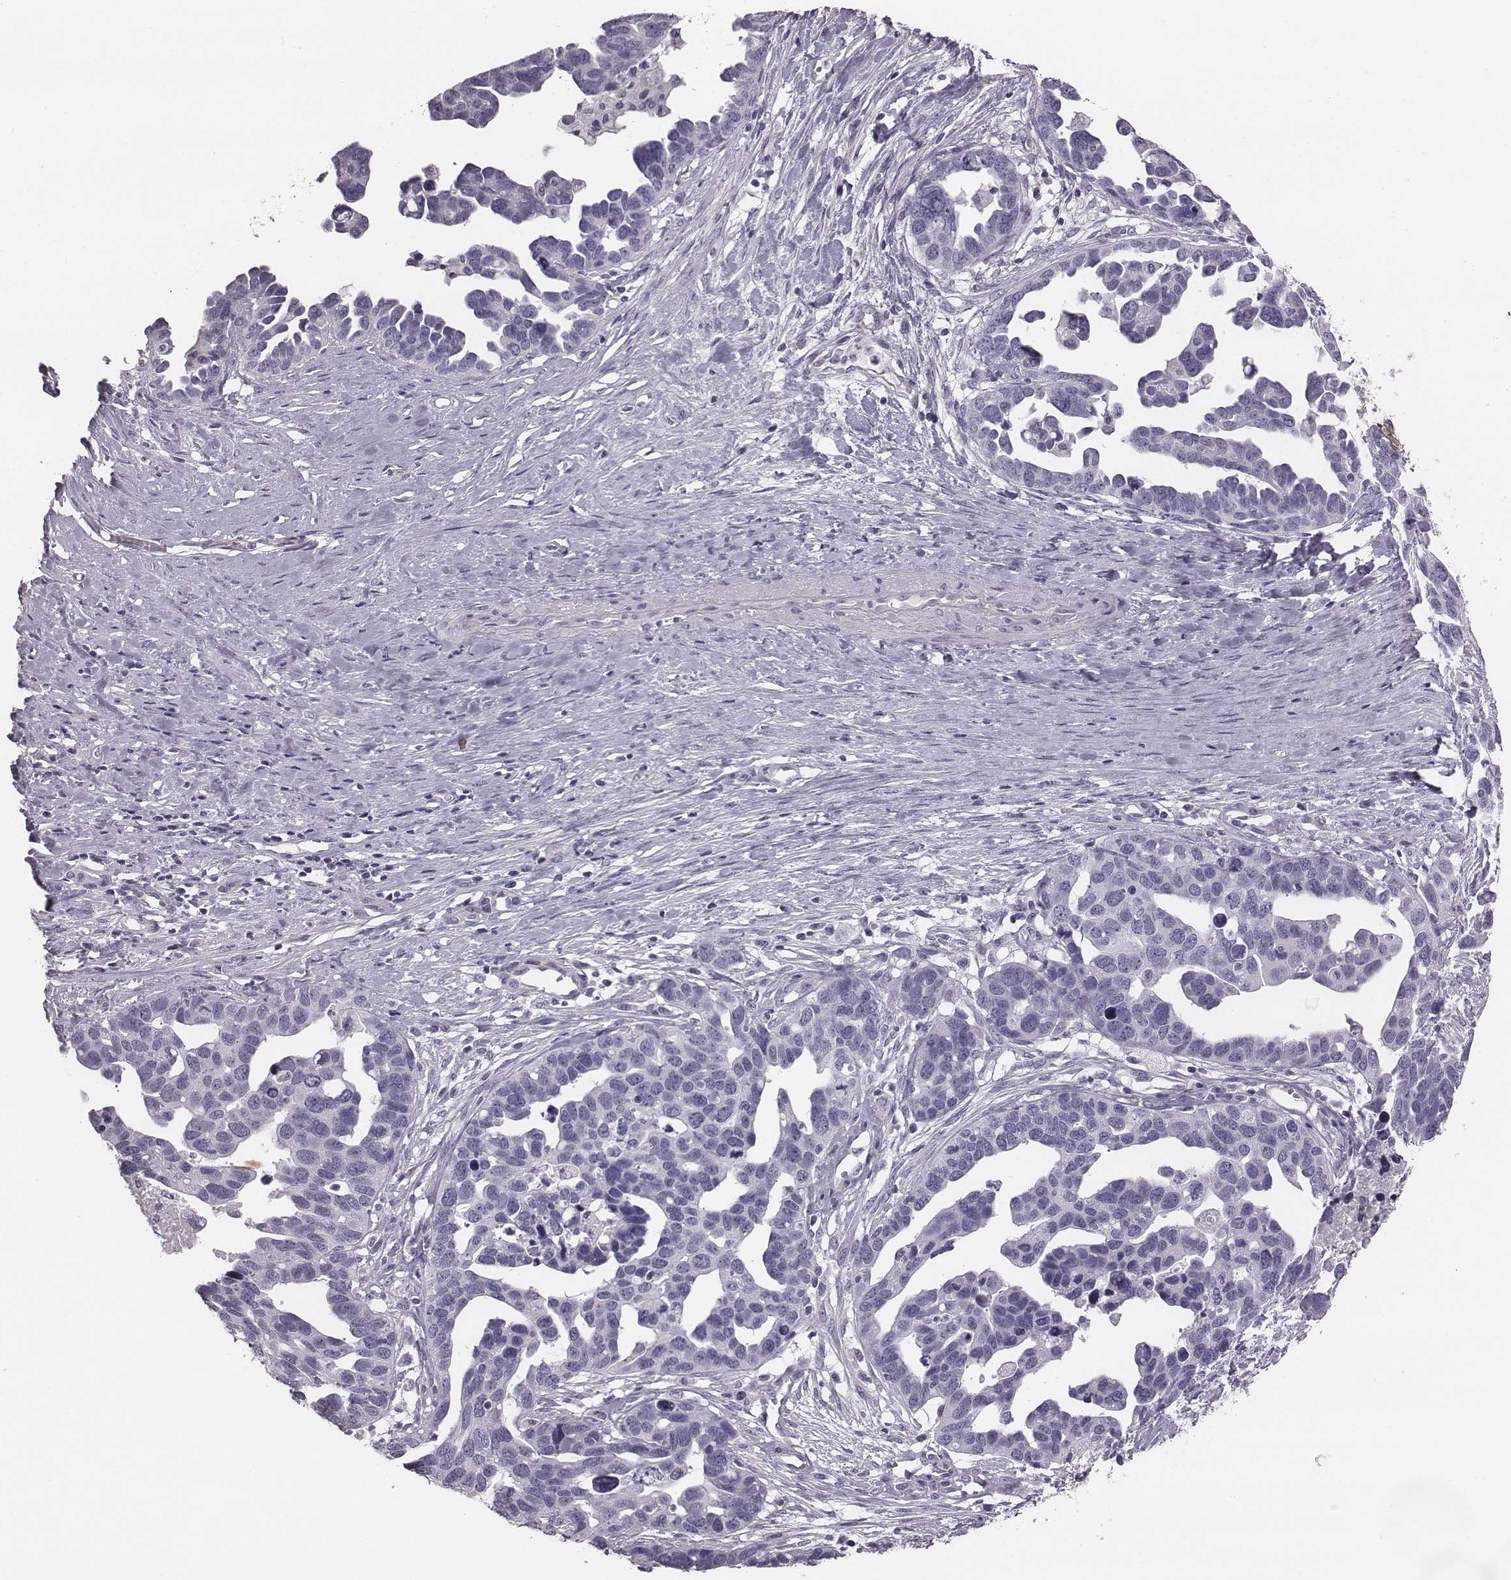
{"staining": {"intensity": "negative", "quantity": "none", "location": "none"}, "tissue": "ovarian cancer", "cell_type": "Tumor cells", "image_type": "cancer", "snomed": [{"axis": "morphology", "description": "Cystadenocarcinoma, serous, NOS"}, {"axis": "topography", "description": "Ovary"}], "caption": "Ovarian serous cystadenocarcinoma was stained to show a protein in brown. There is no significant staining in tumor cells.", "gene": "PDE8B", "patient": {"sex": "female", "age": 54}}